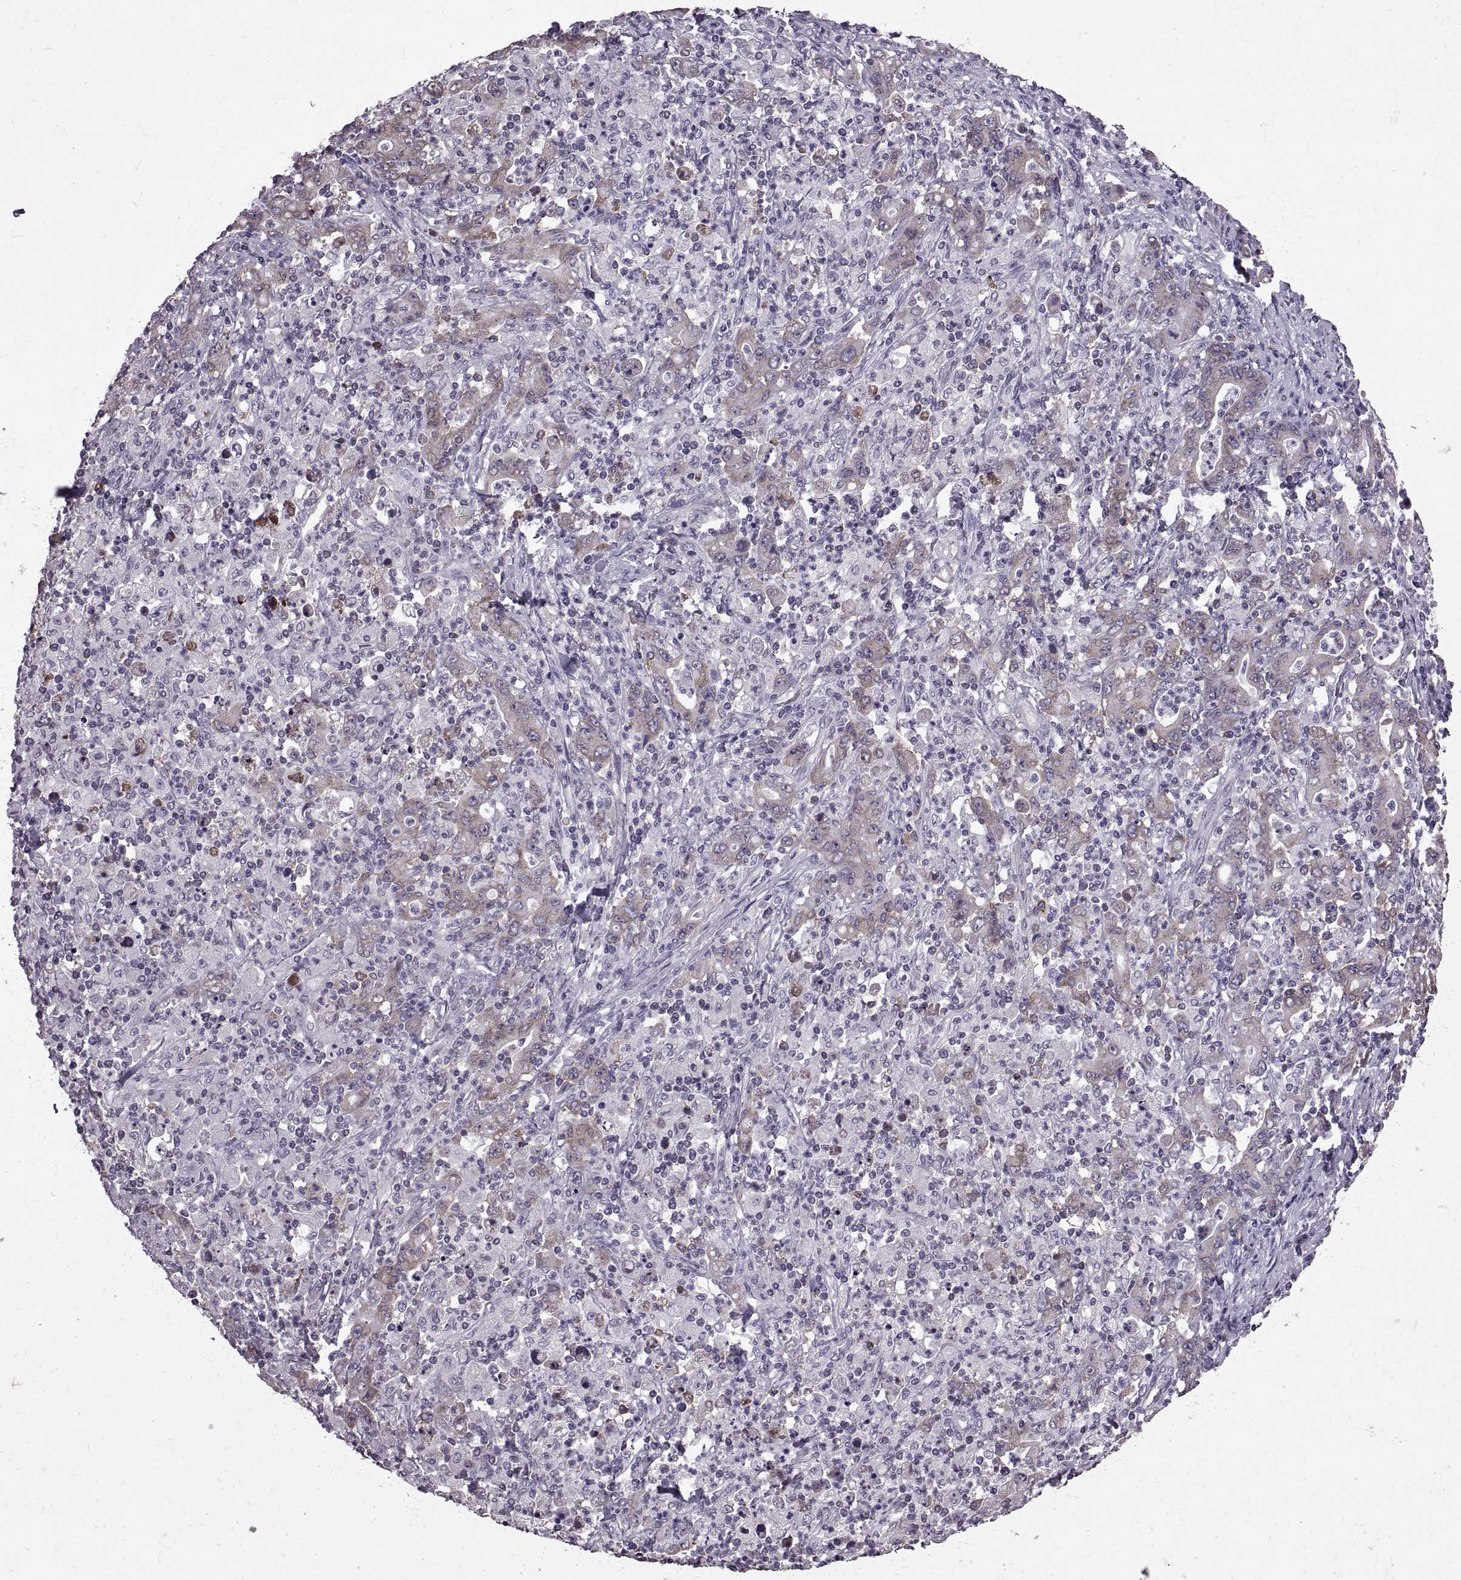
{"staining": {"intensity": "moderate", "quantity": "25%-75%", "location": "cytoplasmic/membranous"}, "tissue": "stomach cancer", "cell_type": "Tumor cells", "image_type": "cancer", "snomed": [{"axis": "morphology", "description": "Adenocarcinoma, NOS"}, {"axis": "topography", "description": "Stomach, upper"}], "caption": "A medium amount of moderate cytoplasmic/membranous positivity is present in about 25%-75% of tumor cells in stomach cancer (adenocarcinoma) tissue.", "gene": "PABPC1", "patient": {"sex": "male", "age": 69}}